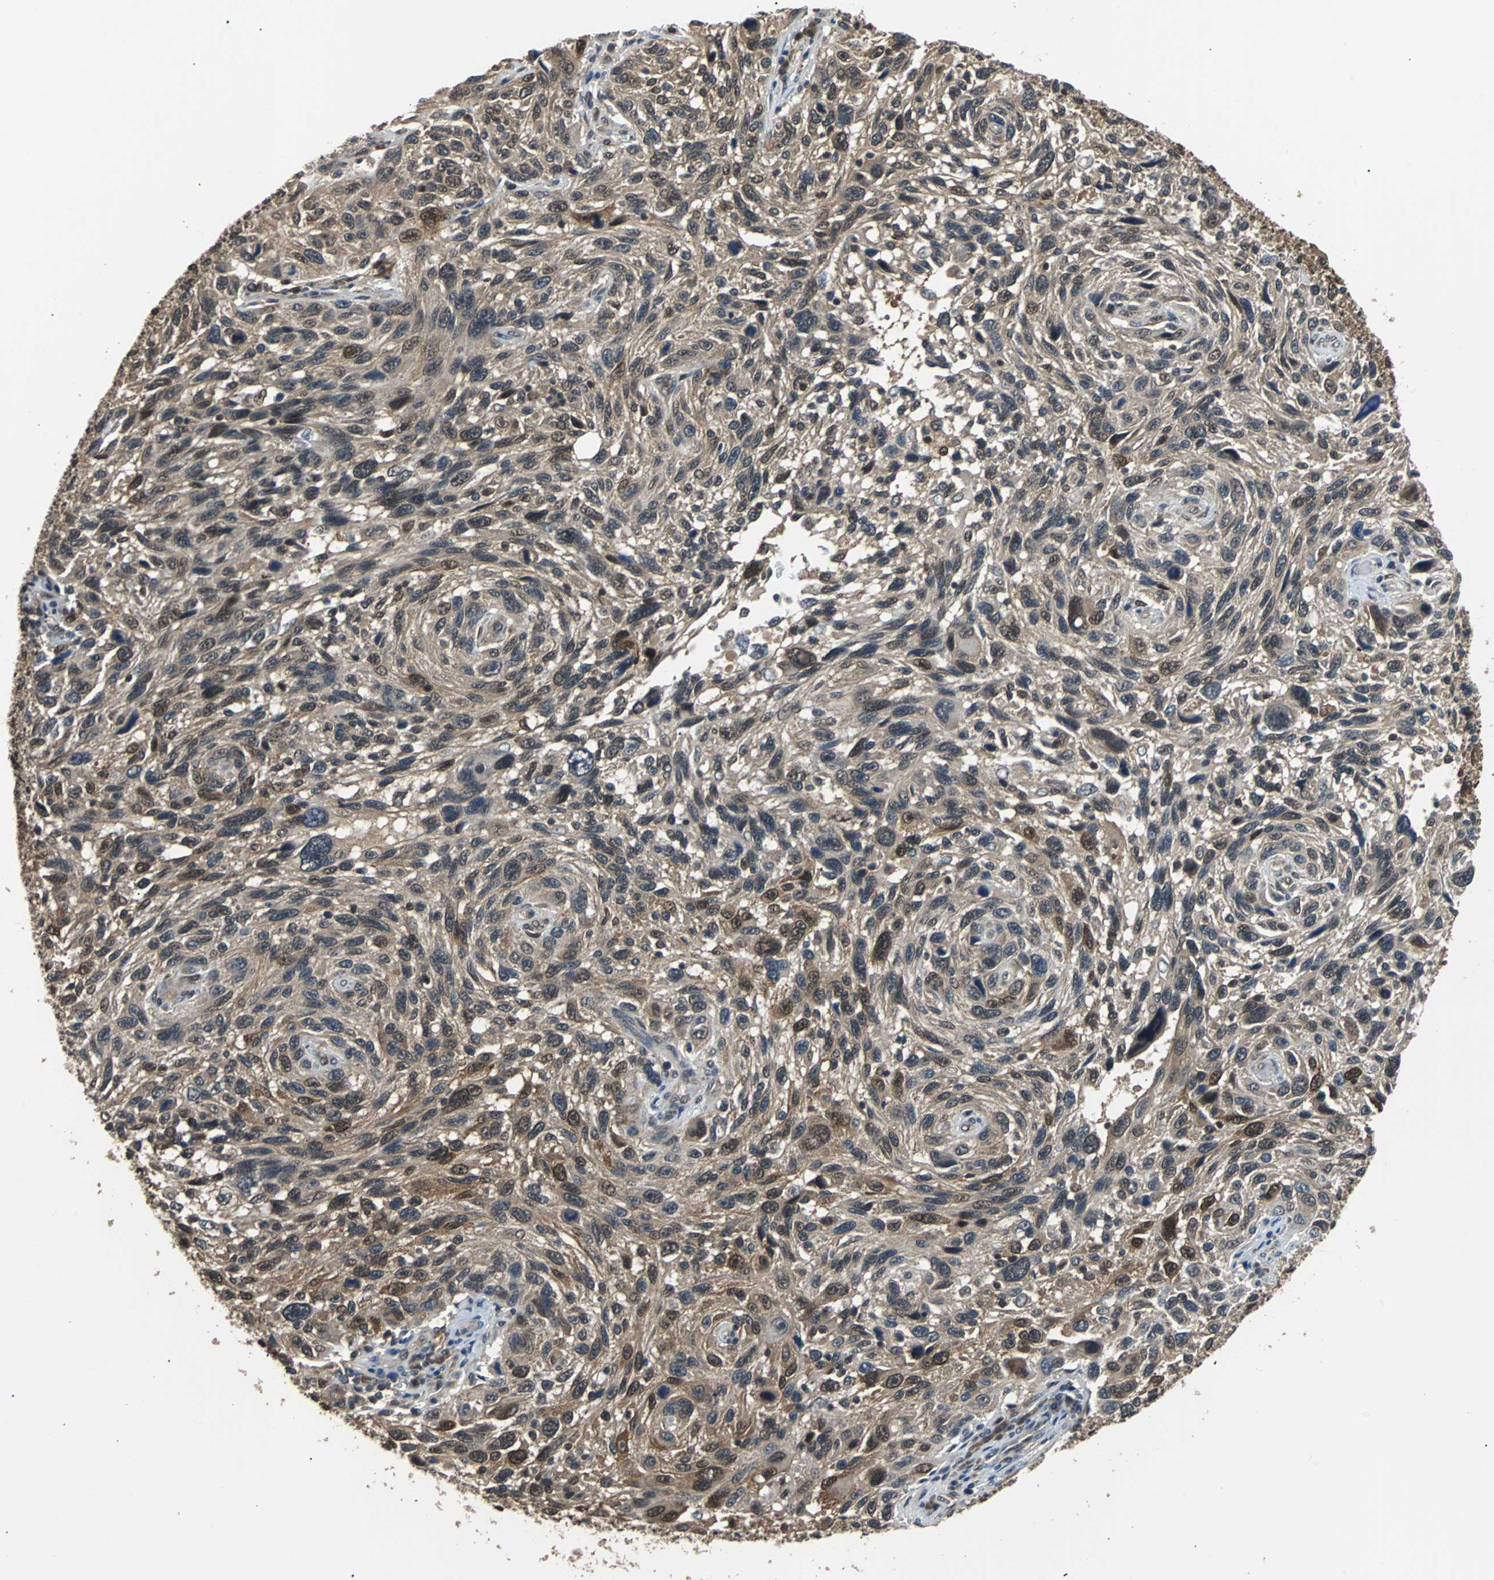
{"staining": {"intensity": "weak", "quantity": "25%-75%", "location": "cytoplasmic/membranous,nuclear"}, "tissue": "melanoma", "cell_type": "Tumor cells", "image_type": "cancer", "snomed": [{"axis": "morphology", "description": "Malignant melanoma, NOS"}, {"axis": "topography", "description": "Skin"}], "caption": "Immunohistochemical staining of human melanoma reveals weak cytoplasmic/membranous and nuclear protein staining in about 25%-75% of tumor cells.", "gene": "PRDX6", "patient": {"sex": "male", "age": 53}}